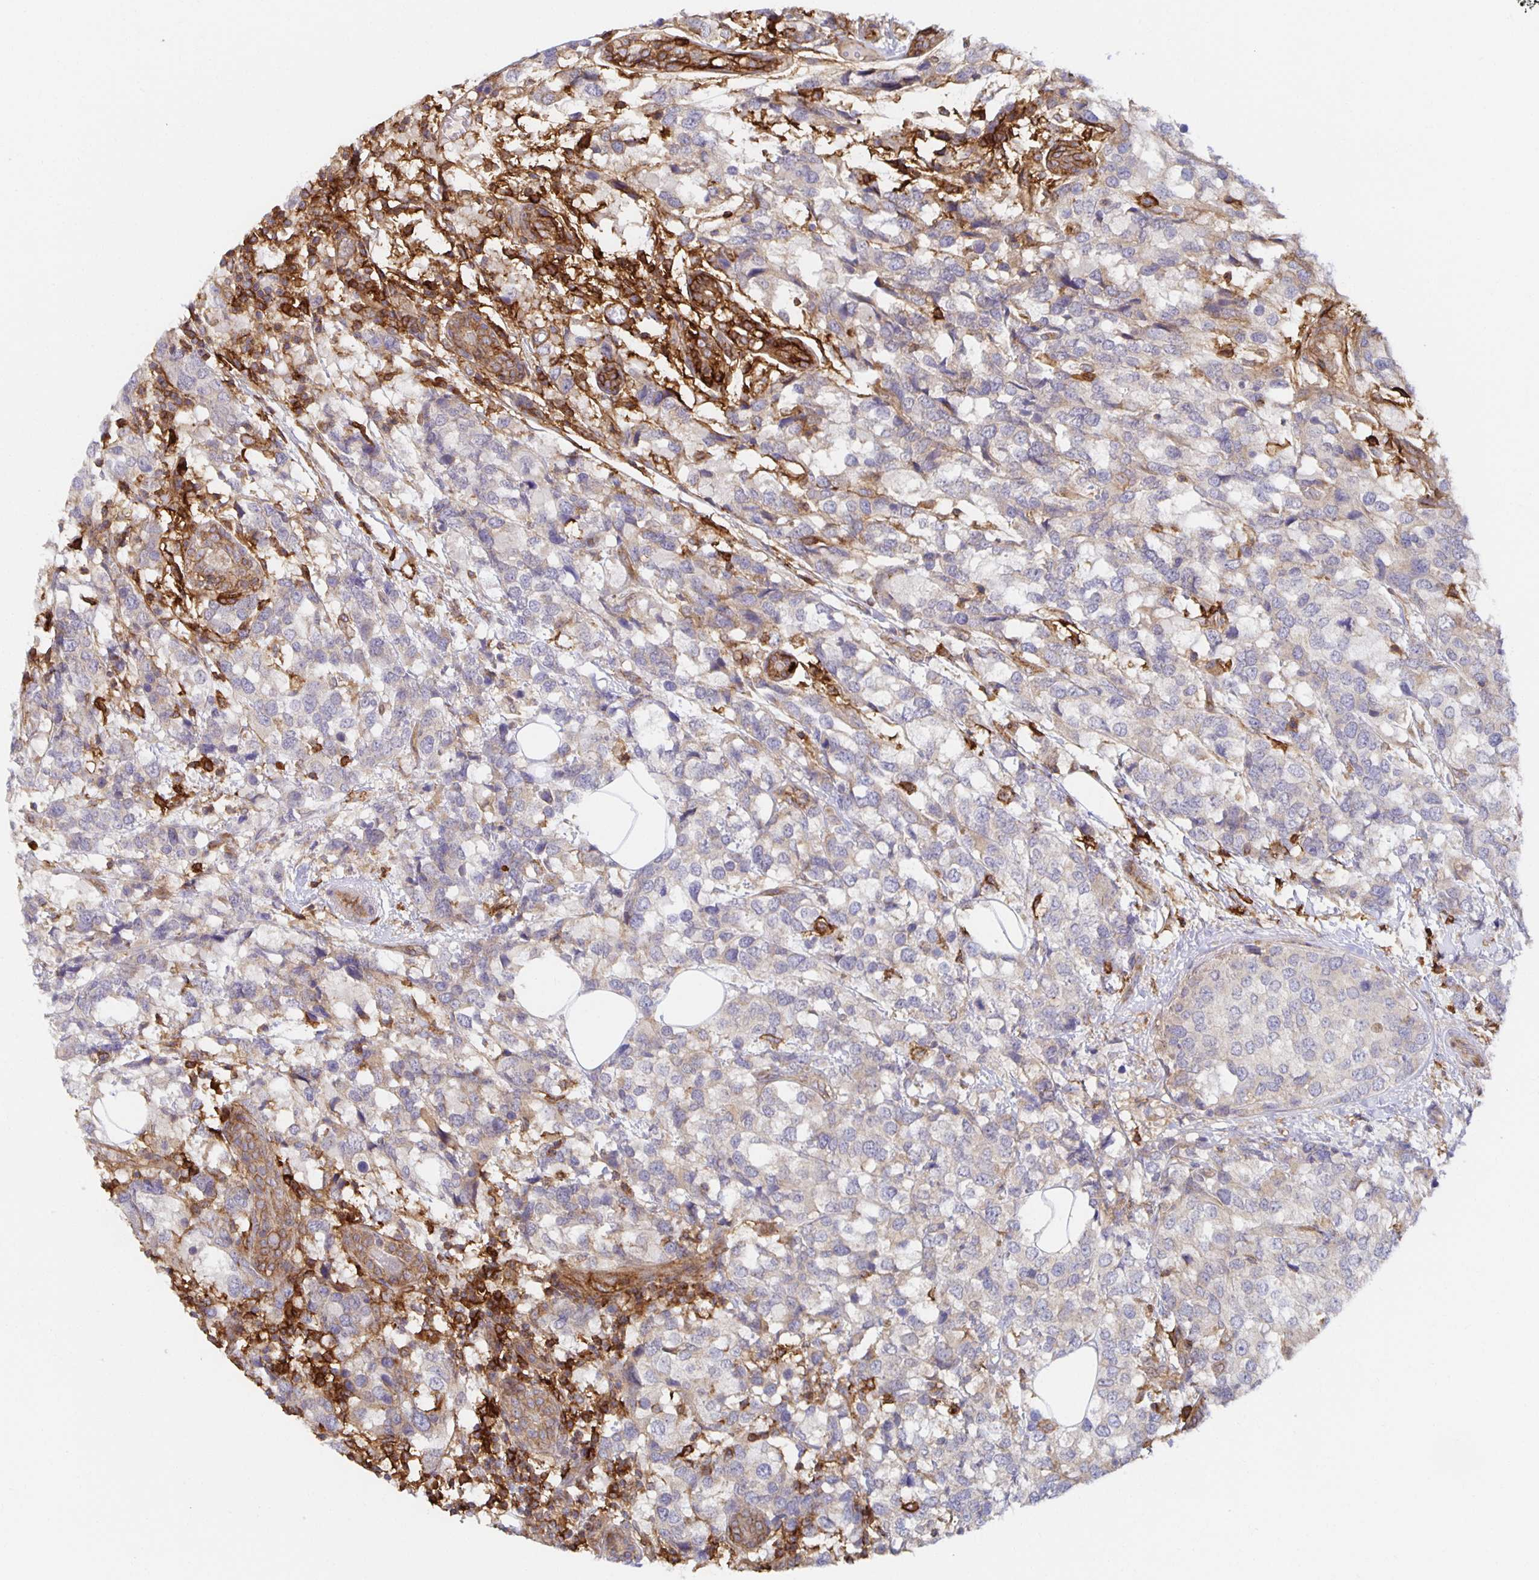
{"staining": {"intensity": "negative", "quantity": "none", "location": "none"}, "tissue": "breast cancer", "cell_type": "Tumor cells", "image_type": "cancer", "snomed": [{"axis": "morphology", "description": "Lobular carcinoma"}, {"axis": "topography", "description": "Breast"}], "caption": "Breast cancer (lobular carcinoma) was stained to show a protein in brown. There is no significant expression in tumor cells.", "gene": "BAD", "patient": {"sex": "female", "age": 59}}